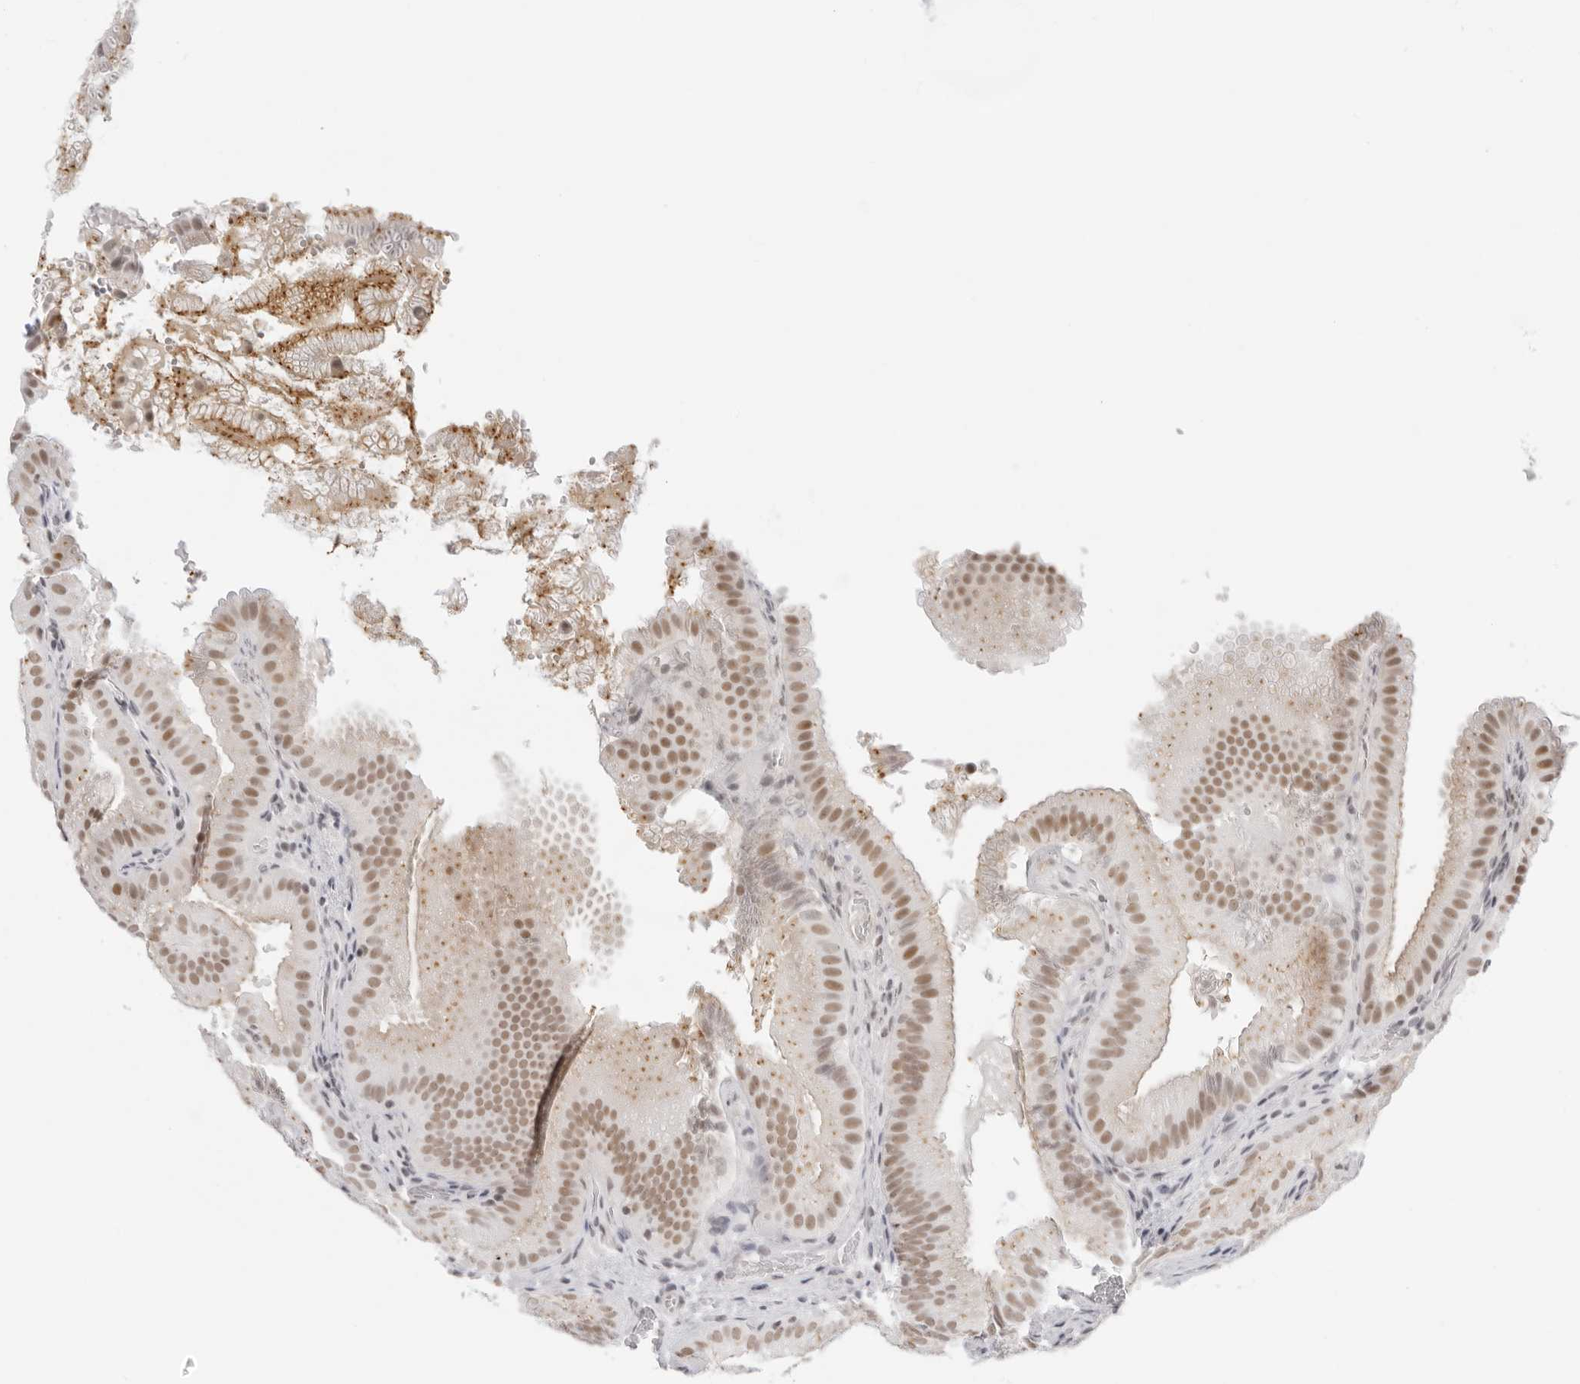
{"staining": {"intensity": "moderate", "quantity": ">75%", "location": "nuclear"}, "tissue": "gallbladder", "cell_type": "Glandular cells", "image_type": "normal", "snomed": [{"axis": "morphology", "description": "Normal tissue, NOS"}, {"axis": "topography", "description": "Gallbladder"}], "caption": "DAB (3,3'-diaminobenzidine) immunohistochemical staining of normal gallbladder reveals moderate nuclear protein staining in approximately >75% of glandular cells. The staining was performed using DAB (3,3'-diaminobenzidine), with brown indicating positive protein expression. Nuclei are stained blue with hematoxylin.", "gene": "TCIM", "patient": {"sex": "female", "age": 30}}